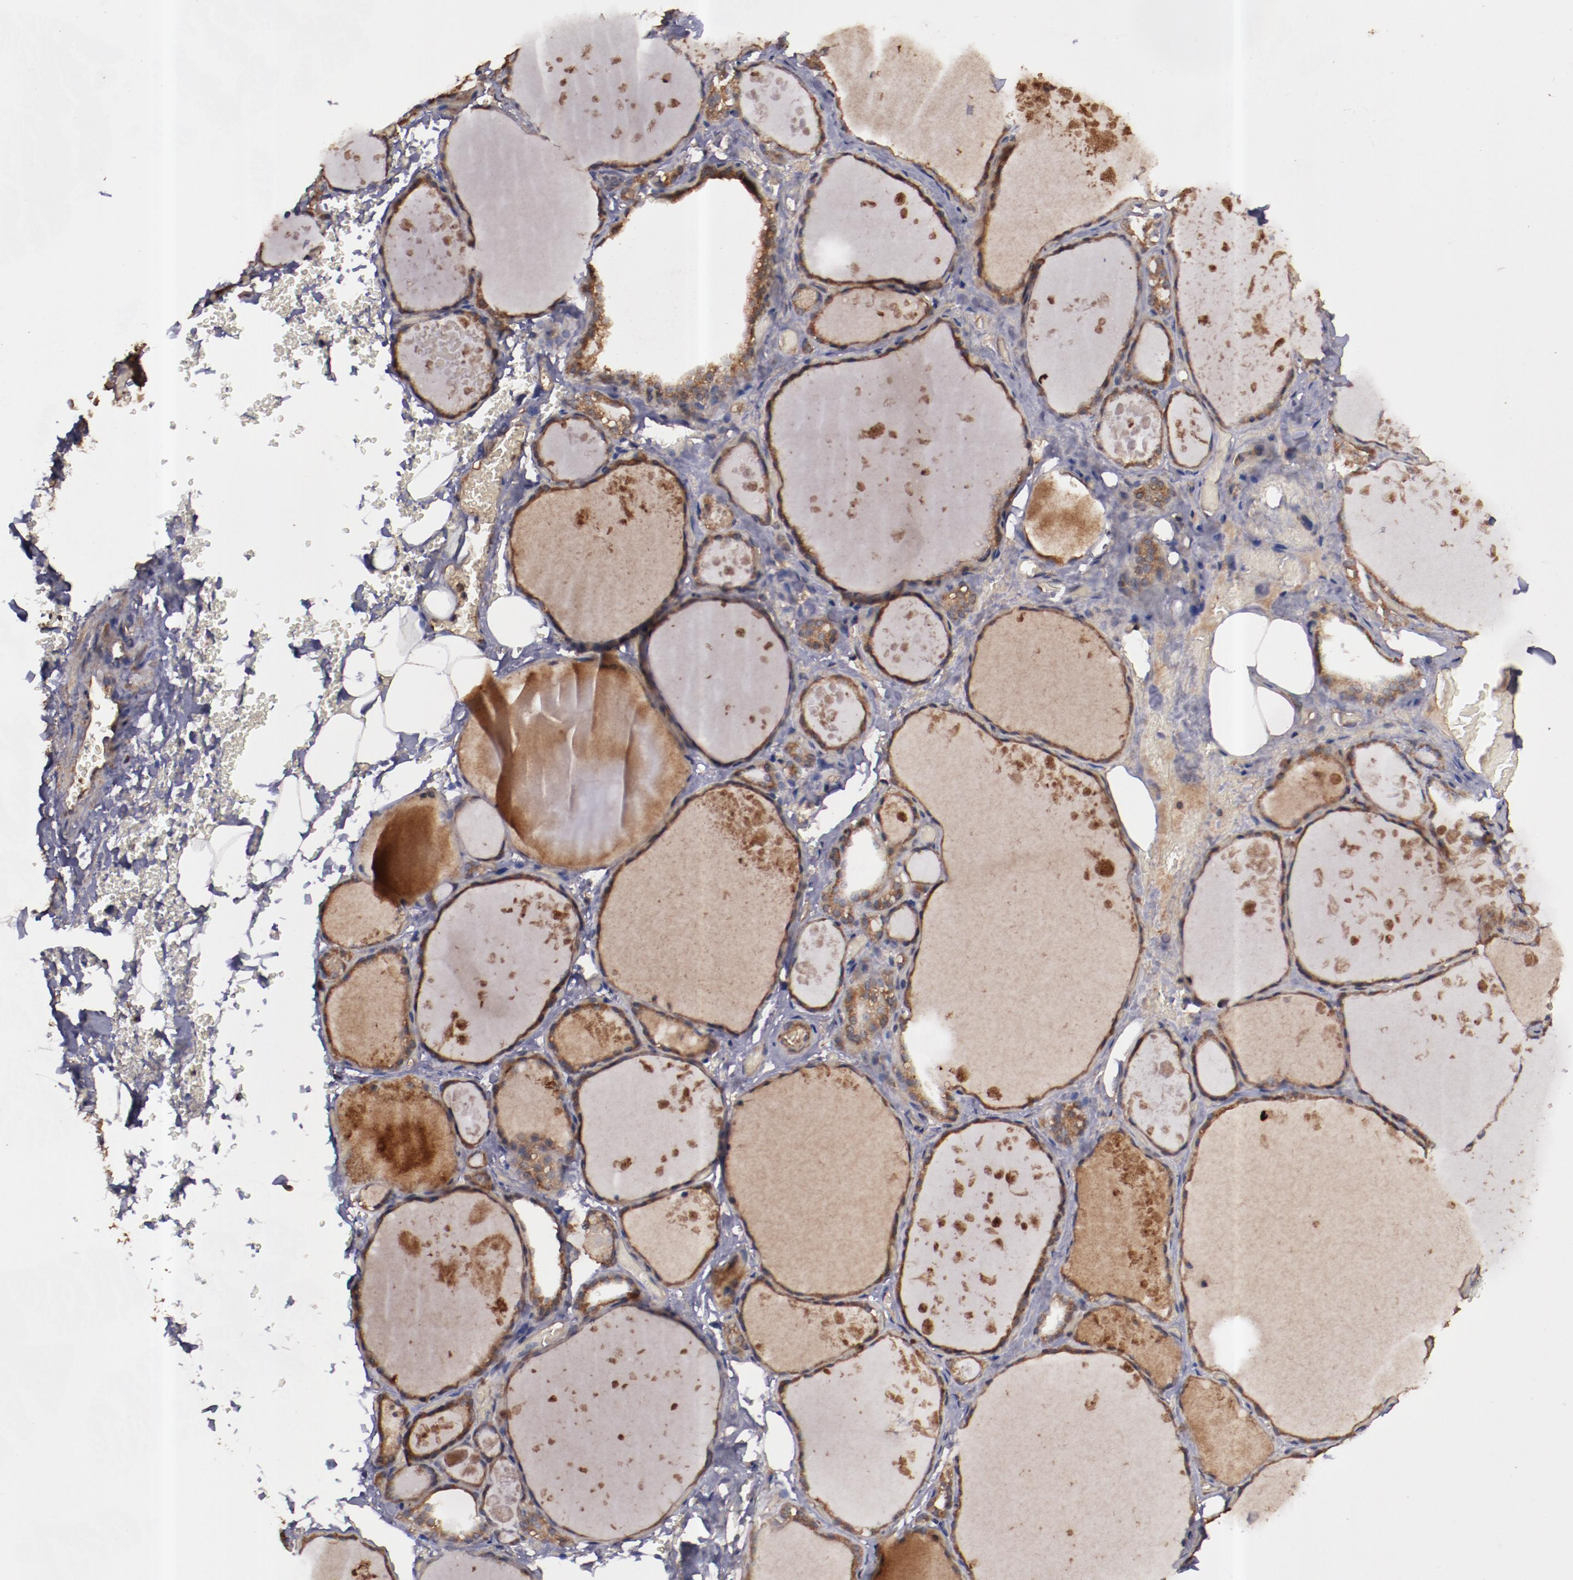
{"staining": {"intensity": "moderate", "quantity": ">75%", "location": "cytoplasmic/membranous"}, "tissue": "thyroid gland", "cell_type": "Glandular cells", "image_type": "normal", "snomed": [{"axis": "morphology", "description": "Normal tissue, NOS"}, {"axis": "topography", "description": "Thyroid gland"}], "caption": "Immunohistochemistry staining of unremarkable thyroid gland, which reveals medium levels of moderate cytoplasmic/membranous expression in approximately >75% of glandular cells indicating moderate cytoplasmic/membranous protein expression. The staining was performed using DAB (brown) for protein detection and nuclei were counterstained in hematoxylin (blue).", "gene": "TXNDC16", "patient": {"sex": "male", "age": 61}}